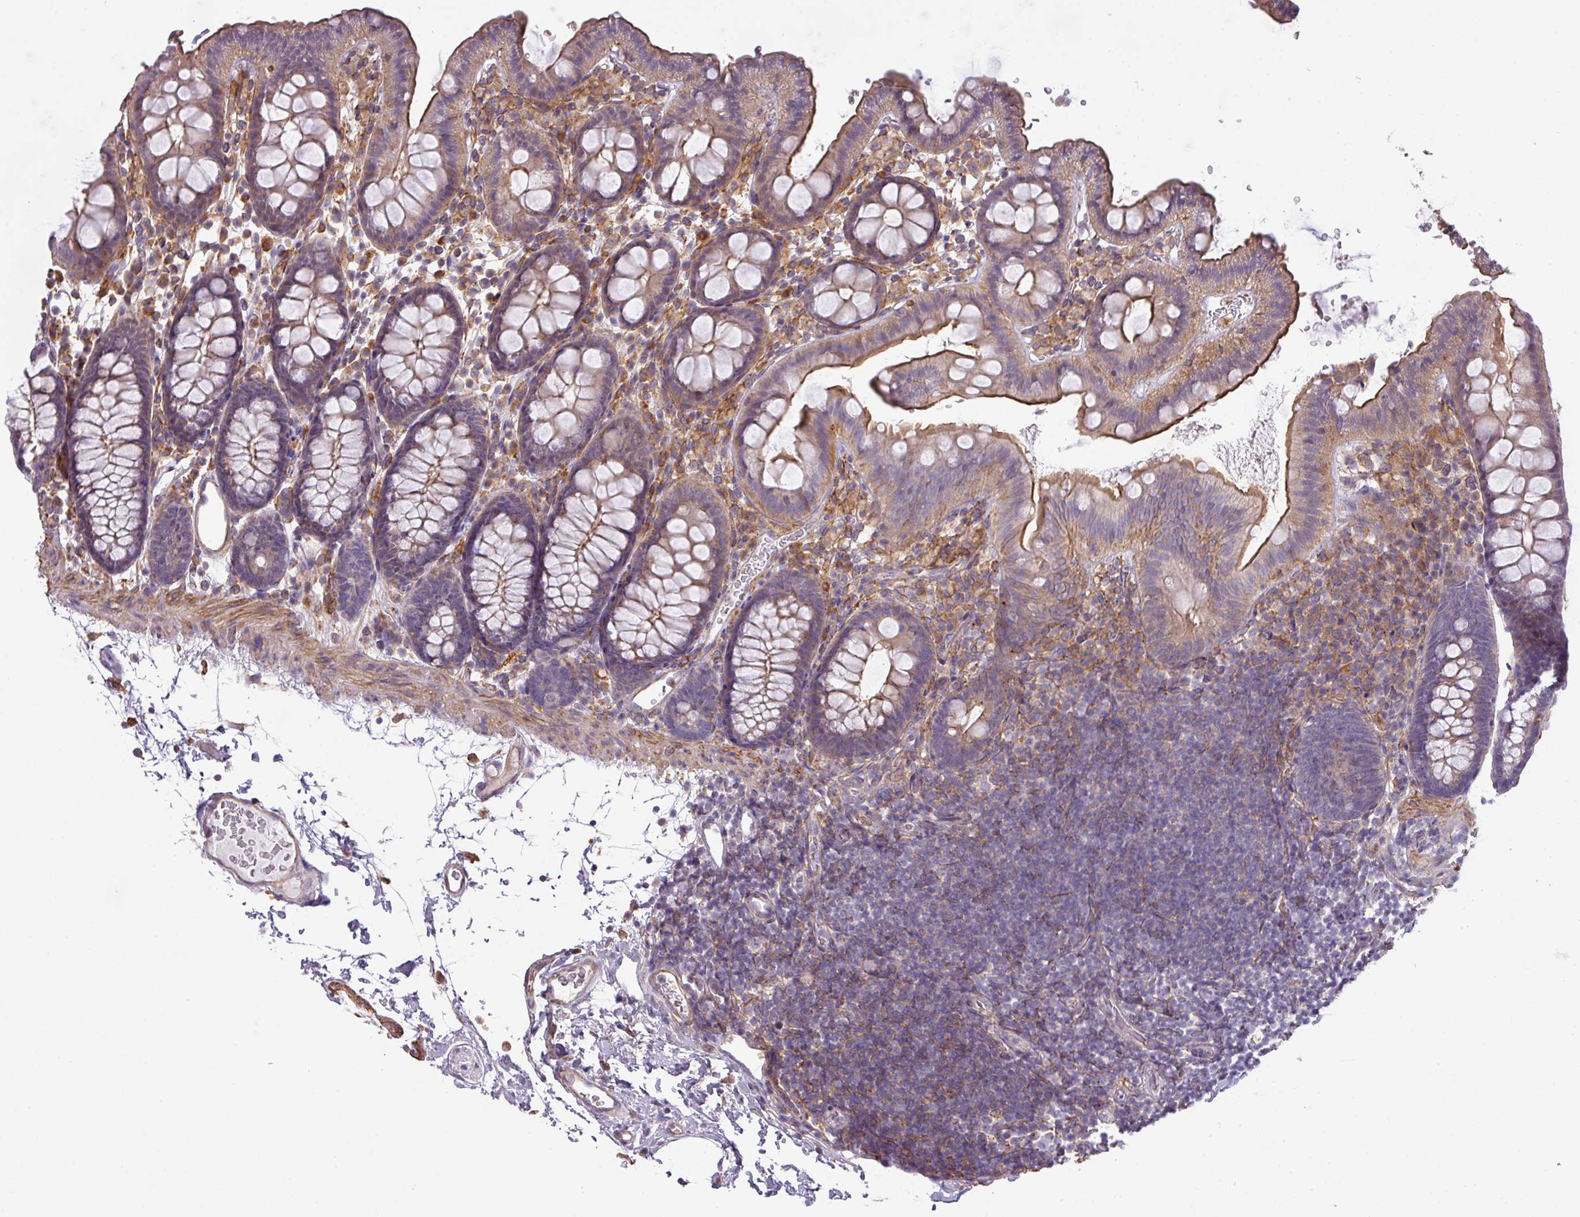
{"staining": {"intensity": "weak", "quantity": ">75%", "location": "cytoplasmic/membranous"}, "tissue": "colon", "cell_type": "Endothelial cells", "image_type": "normal", "snomed": [{"axis": "morphology", "description": "Normal tissue, NOS"}, {"axis": "topography", "description": "Colon"}], "caption": "About >75% of endothelial cells in benign human colon exhibit weak cytoplasmic/membranous protein positivity as visualized by brown immunohistochemical staining.", "gene": "LRRC41", "patient": {"sex": "male", "age": 75}}